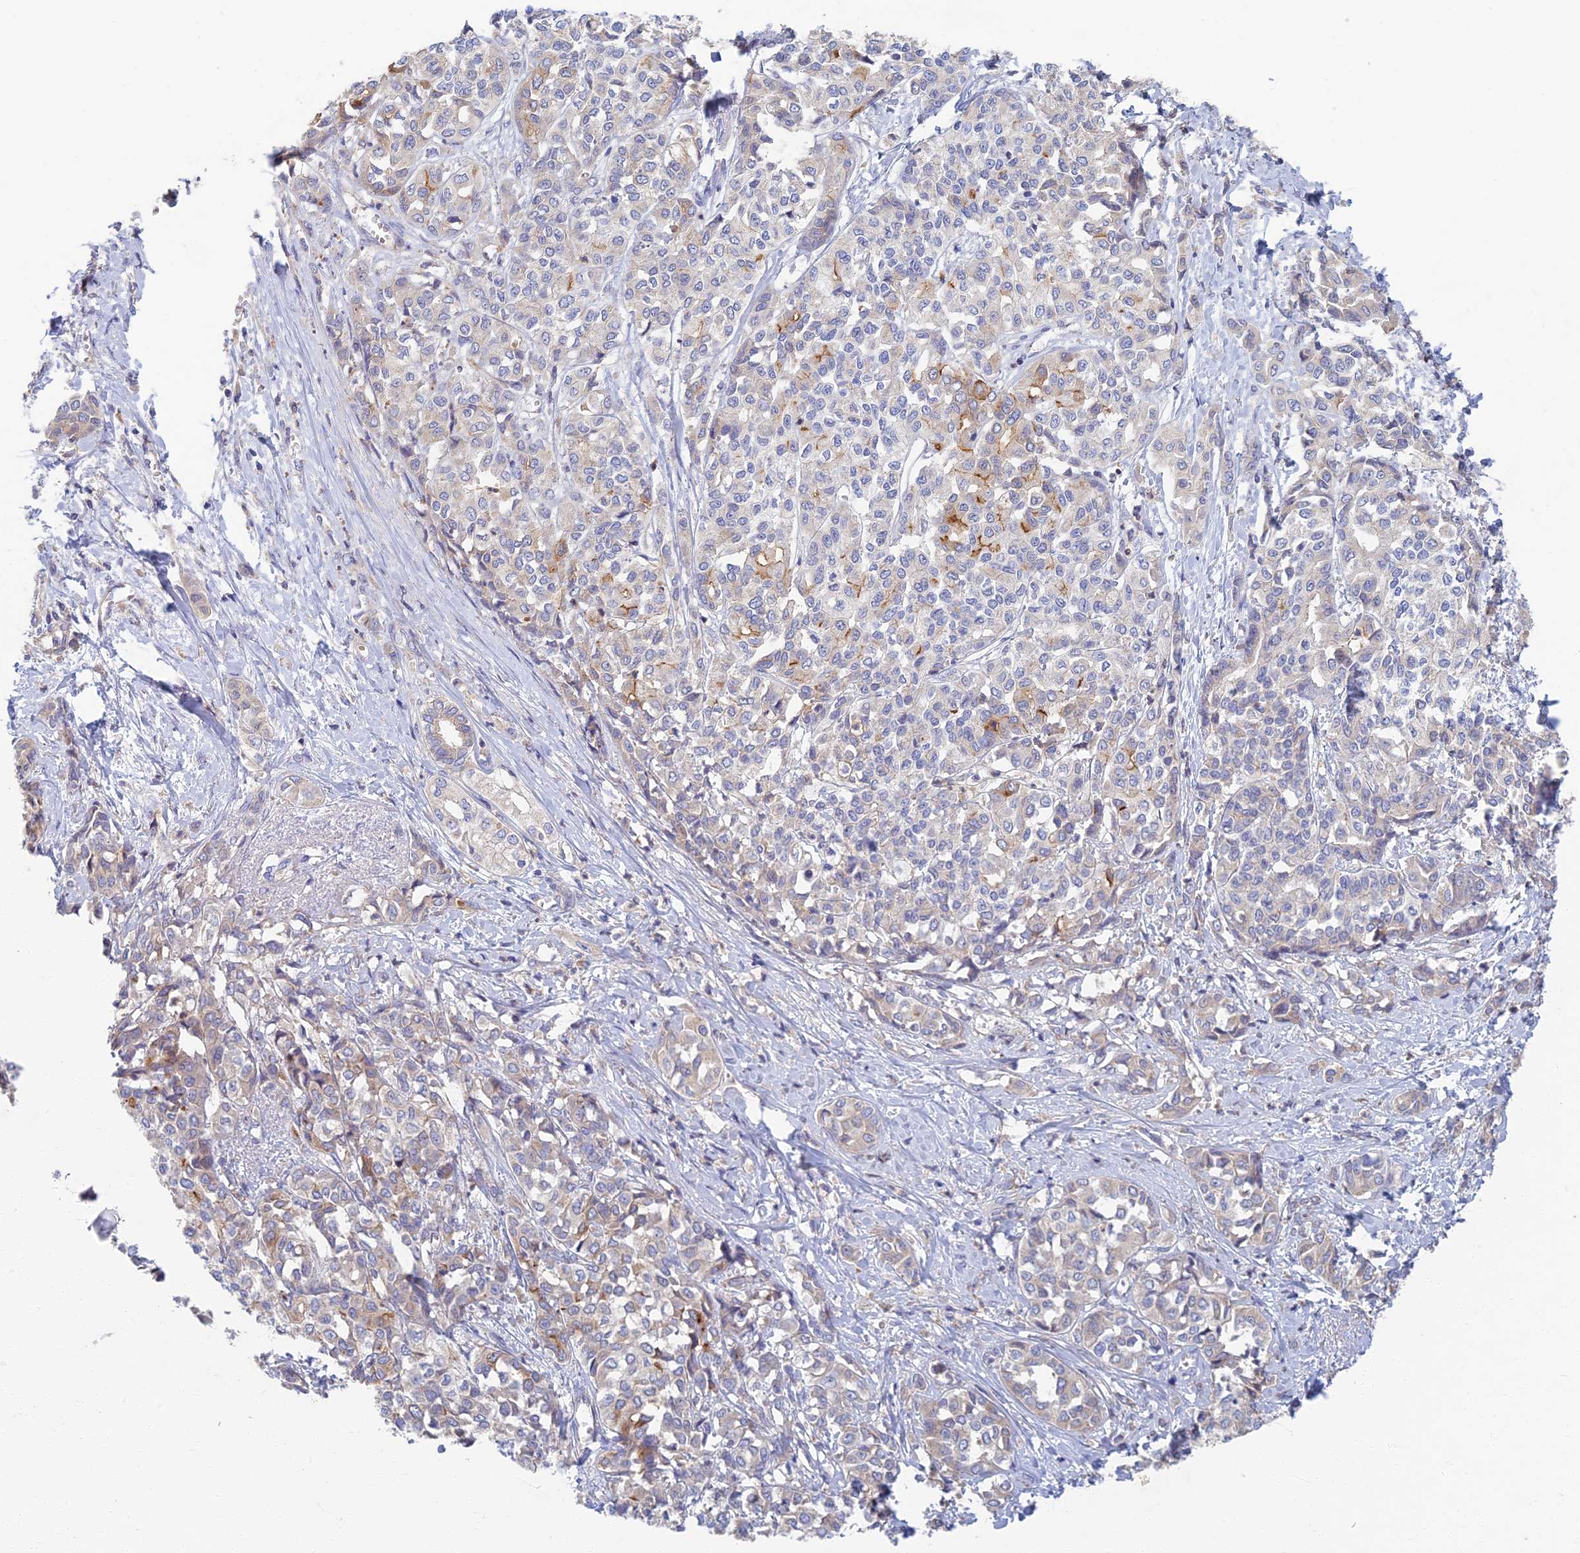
{"staining": {"intensity": "negative", "quantity": "none", "location": "none"}, "tissue": "liver cancer", "cell_type": "Tumor cells", "image_type": "cancer", "snomed": [{"axis": "morphology", "description": "Cholangiocarcinoma"}, {"axis": "topography", "description": "Liver"}], "caption": "Immunohistochemical staining of liver cholangiocarcinoma shows no significant staining in tumor cells.", "gene": "SOGA1", "patient": {"sex": "female", "age": 77}}